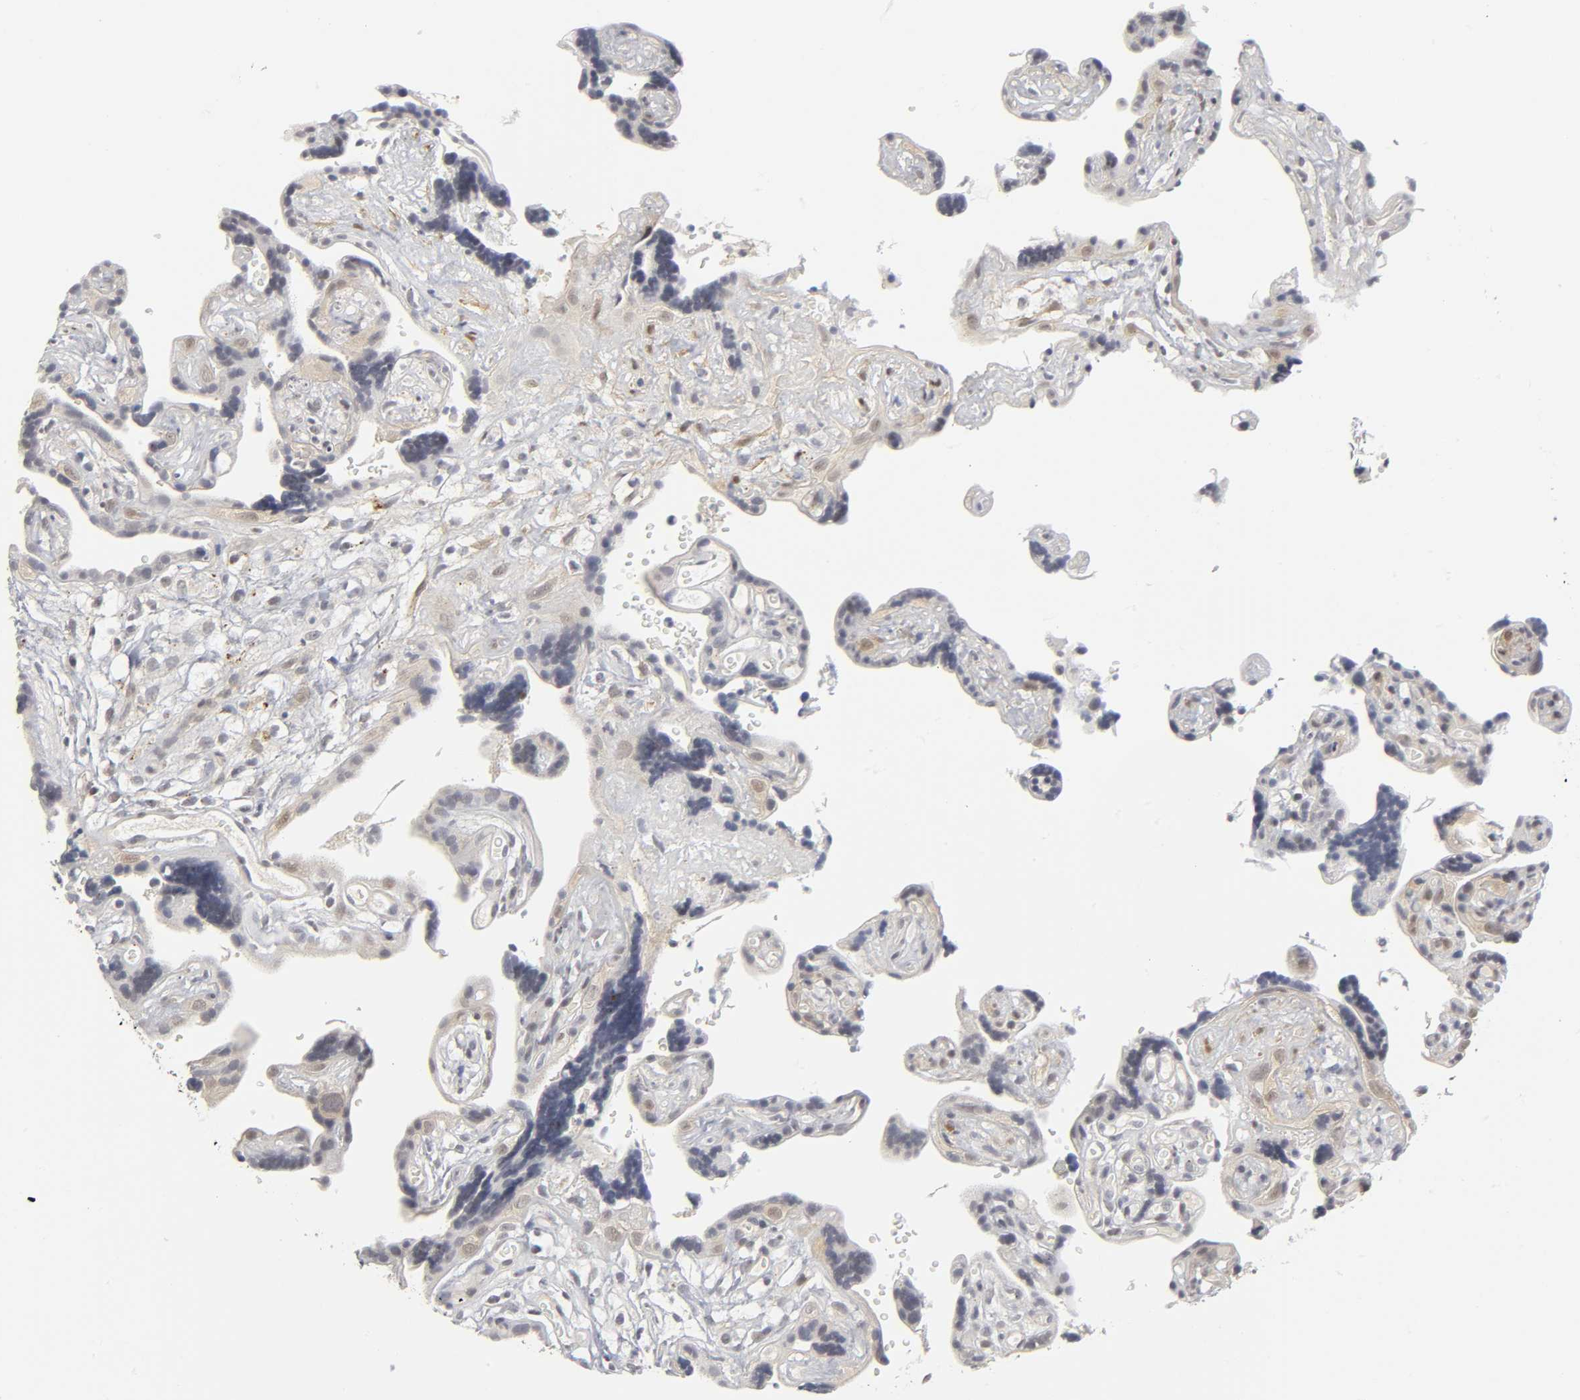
{"staining": {"intensity": "weak", "quantity": "25%-75%", "location": "cytoplasmic/membranous,nuclear"}, "tissue": "placenta", "cell_type": "Trophoblastic cells", "image_type": "normal", "snomed": [{"axis": "morphology", "description": "Normal tissue, NOS"}, {"axis": "topography", "description": "Placenta"}], "caption": "Protein analysis of unremarkable placenta exhibits weak cytoplasmic/membranous,nuclear positivity in approximately 25%-75% of trophoblastic cells. (Brightfield microscopy of DAB IHC at high magnification).", "gene": "PDLIM3", "patient": {"sex": "female", "age": 30}}